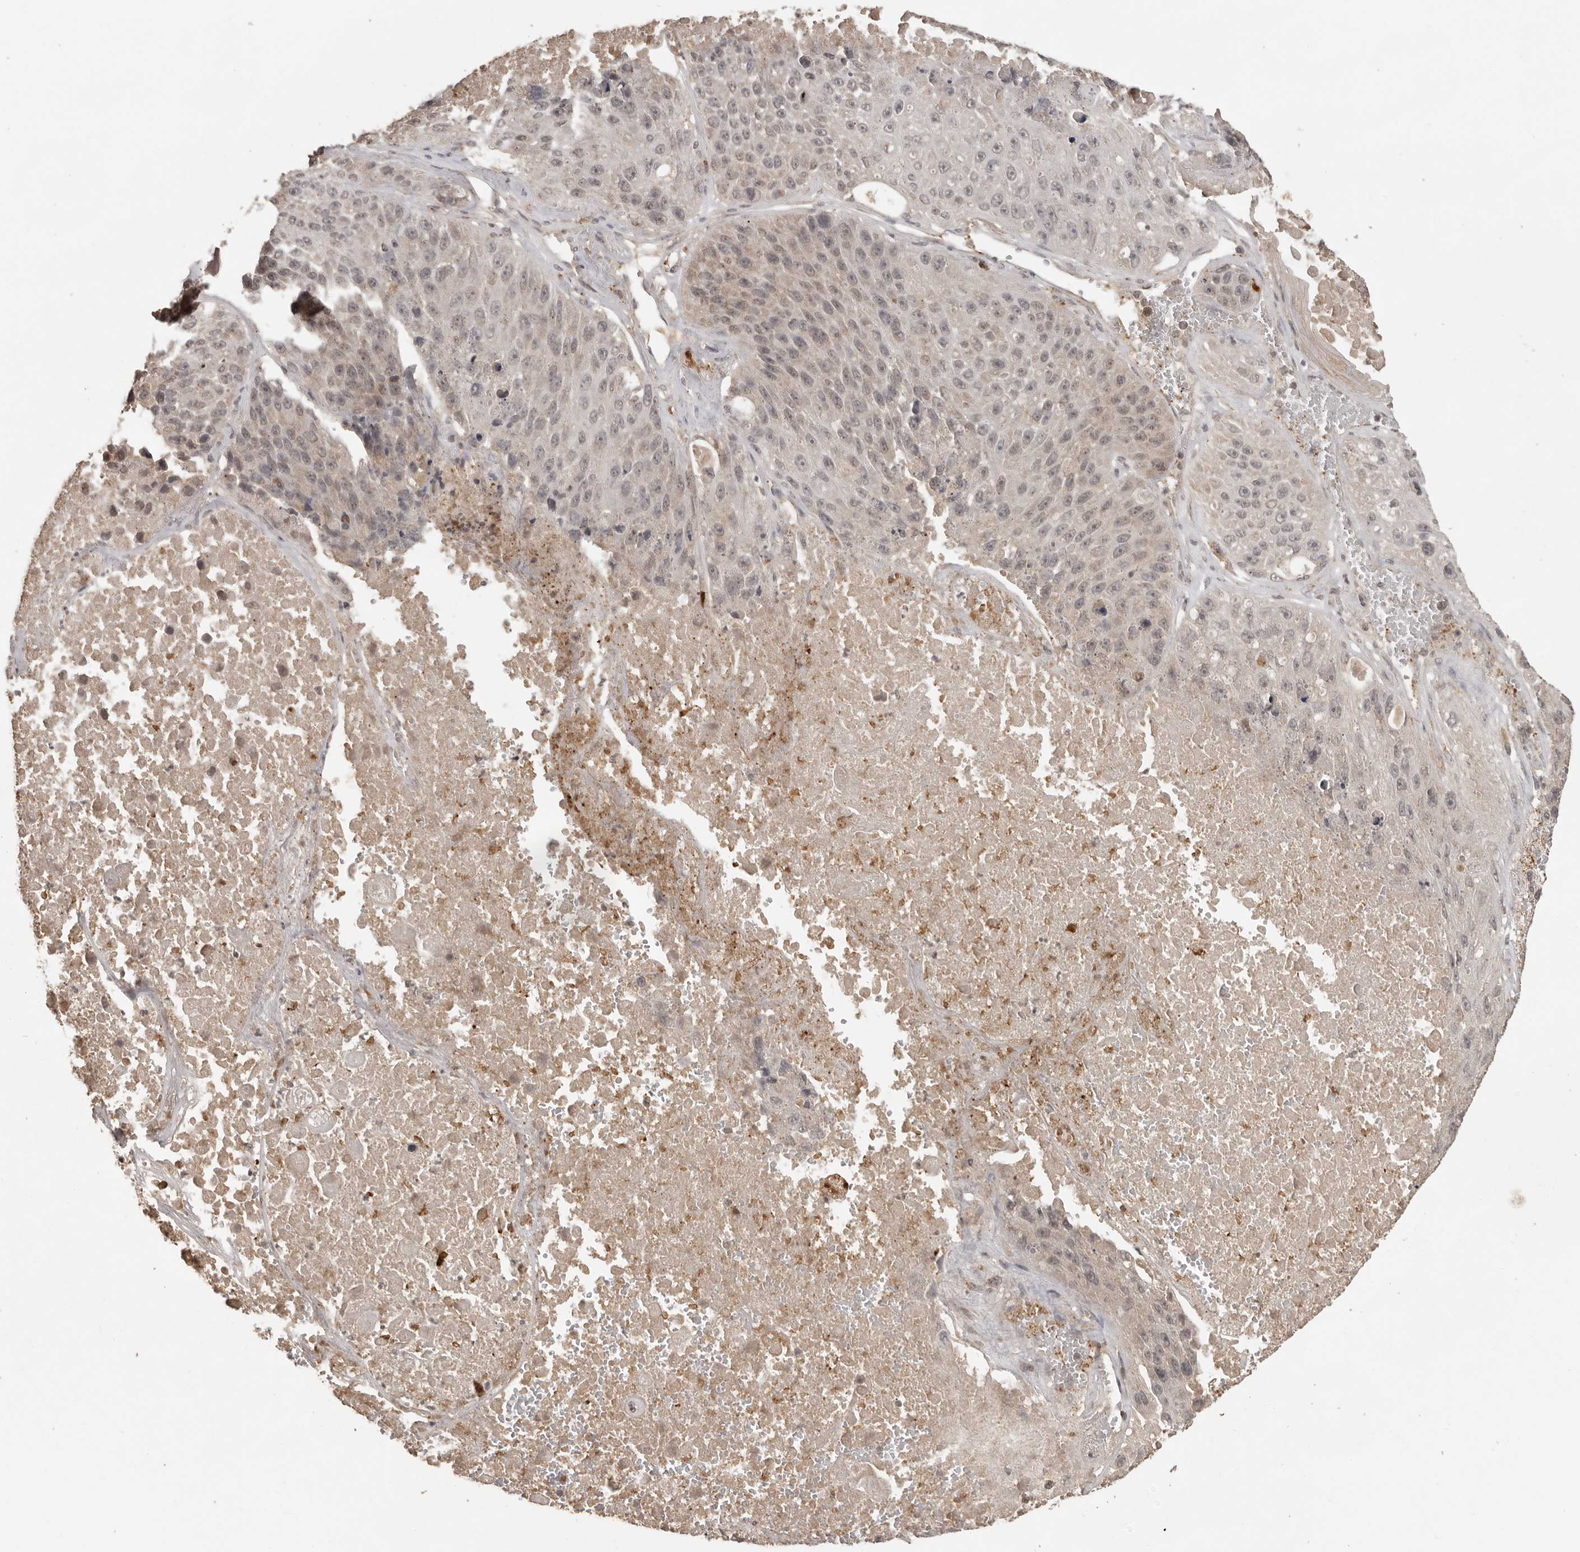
{"staining": {"intensity": "weak", "quantity": "<25%", "location": "cytoplasmic/membranous,nuclear"}, "tissue": "lung cancer", "cell_type": "Tumor cells", "image_type": "cancer", "snomed": [{"axis": "morphology", "description": "Squamous cell carcinoma, NOS"}, {"axis": "topography", "description": "Lung"}], "caption": "Human lung cancer (squamous cell carcinoma) stained for a protein using IHC reveals no positivity in tumor cells.", "gene": "CTF1", "patient": {"sex": "male", "age": 61}}